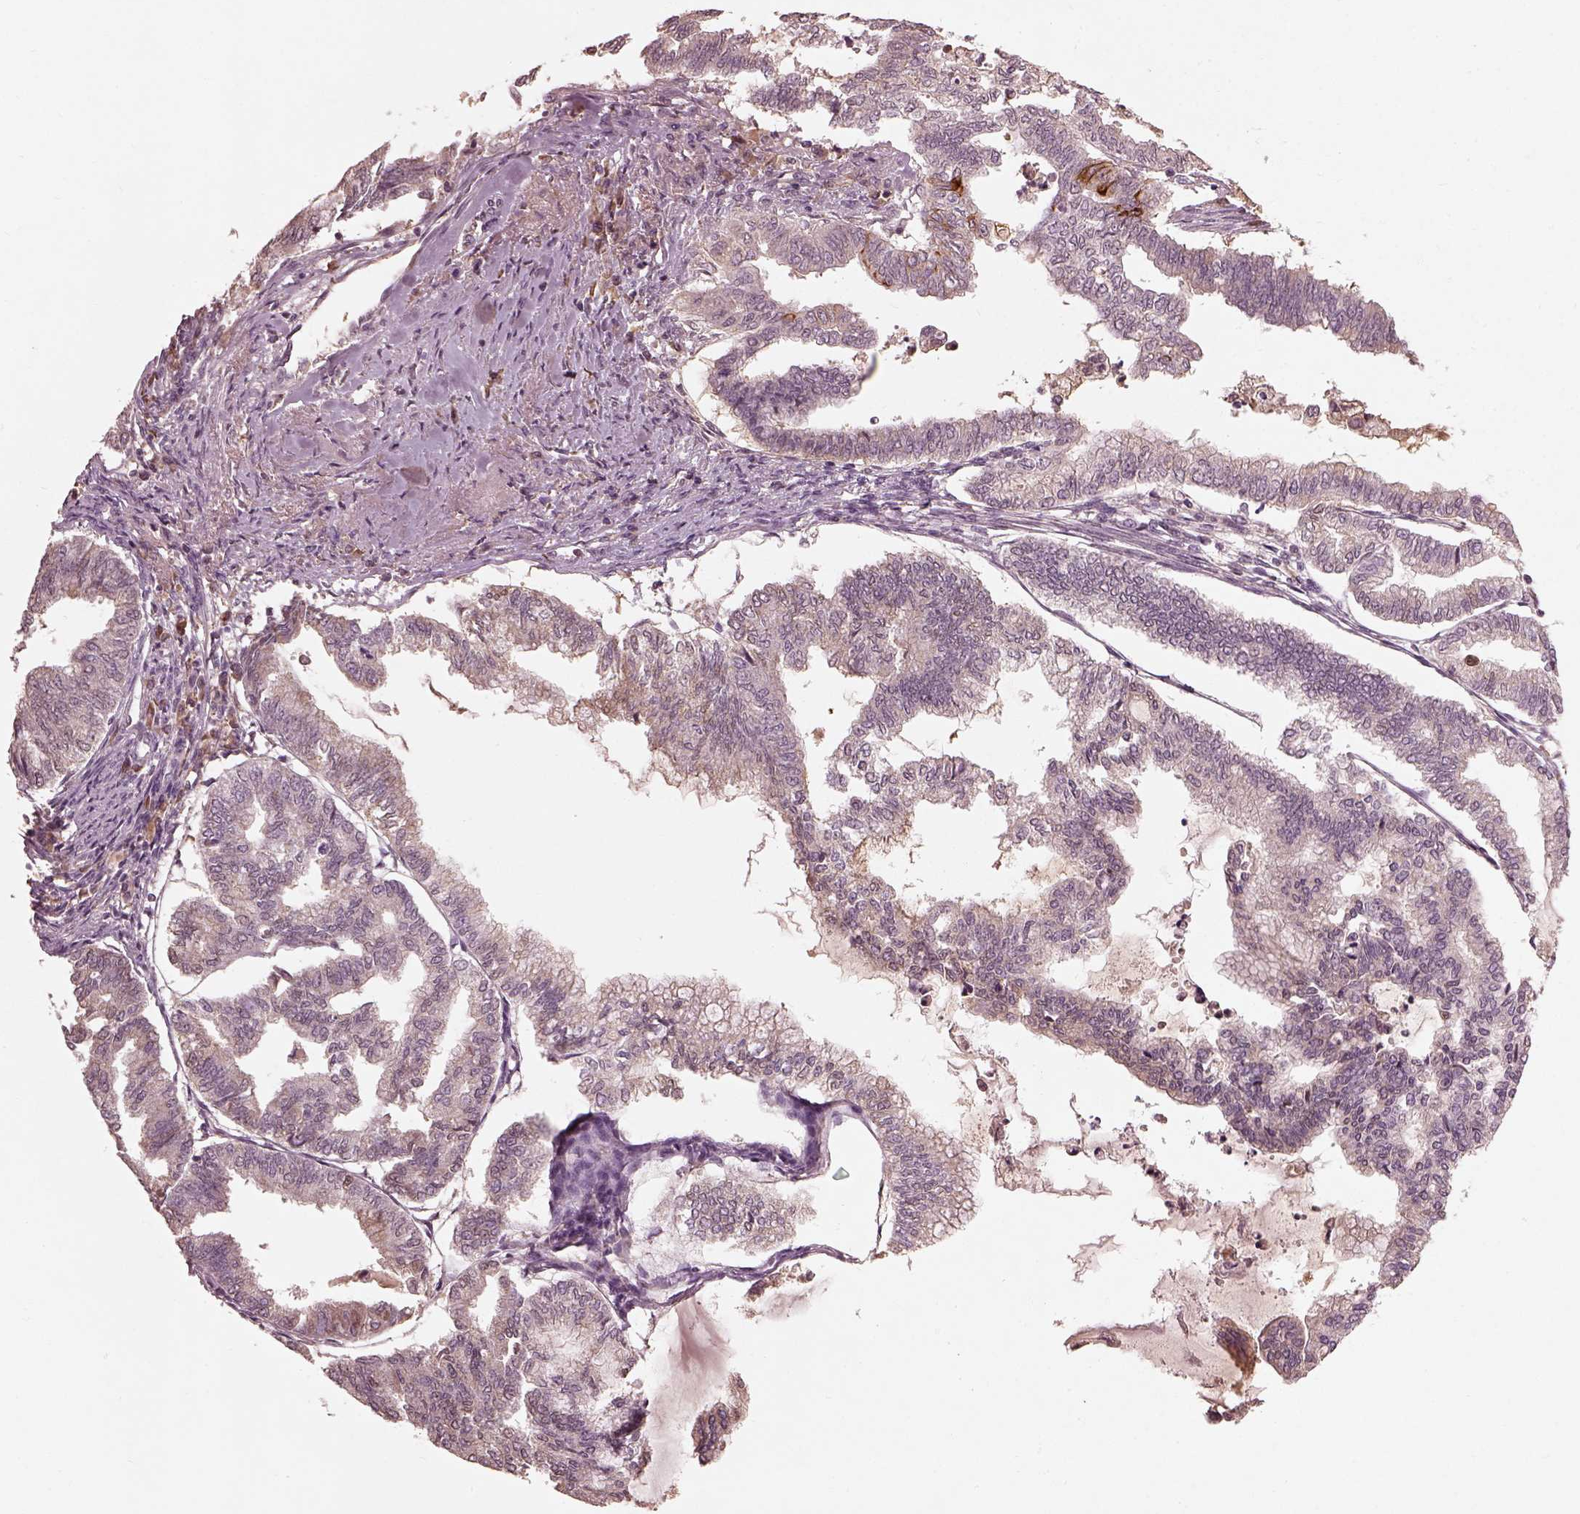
{"staining": {"intensity": "negative", "quantity": "none", "location": "none"}, "tissue": "endometrial cancer", "cell_type": "Tumor cells", "image_type": "cancer", "snomed": [{"axis": "morphology", "description": "Adenocarcinoma, NOS"}, {"axis": "topography", "description": "Endometrium"}], "caption": "DAB immunohistochemical staining of adenocarcinoma (endometrial) exhibits no significant expression in tumor cells. (DAB IHC visualized using brightfield microscopy, high magnification).", "gene": "CALR3", "patient": {"sex": "female", "age": 79}}